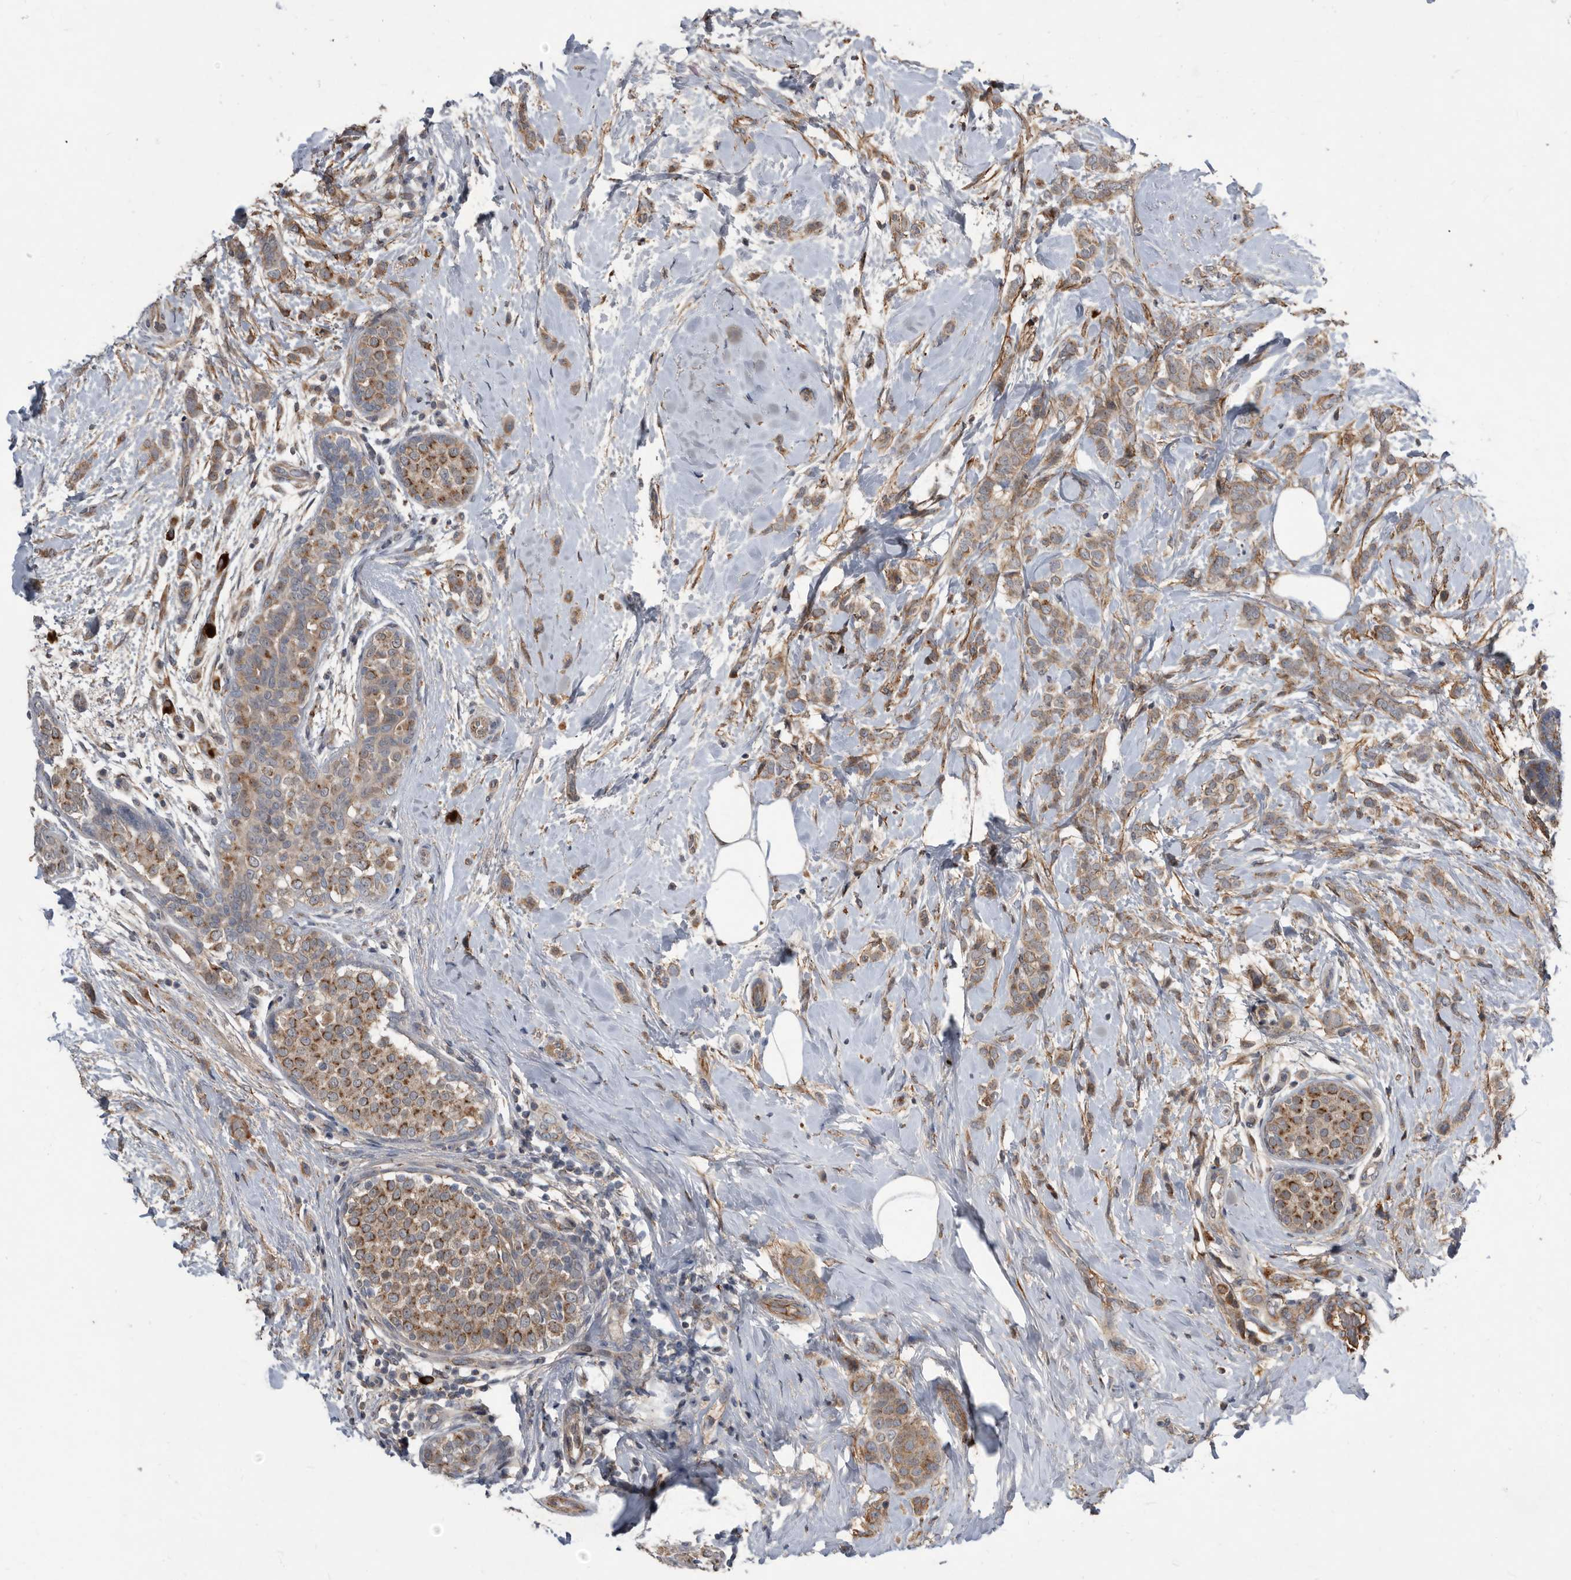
{"staining": {"intensity": "moderate", "quantity": ">75%", "location": "cytoplasmic/membranous"}, "tissue": "breast cancer", "cell_type": "Tumor cells", "image_type": "cancer", "snomed": [{"axis": "morphology", "description": "Lobular carcinoma, in situ"}, {"axis": "morphology", "description": "Lobular carcinoma"}, {"axis": "topography", "description": "Breast"}], "caption": "This is an image of immunohistochemistry staining of lobular carcinoma in situ (breast), which shows moderate positivity in the cytoplasmic/membranous of tumor cells.", "gene": "PI15", "patient": {"sex": "female", "age": 41}}